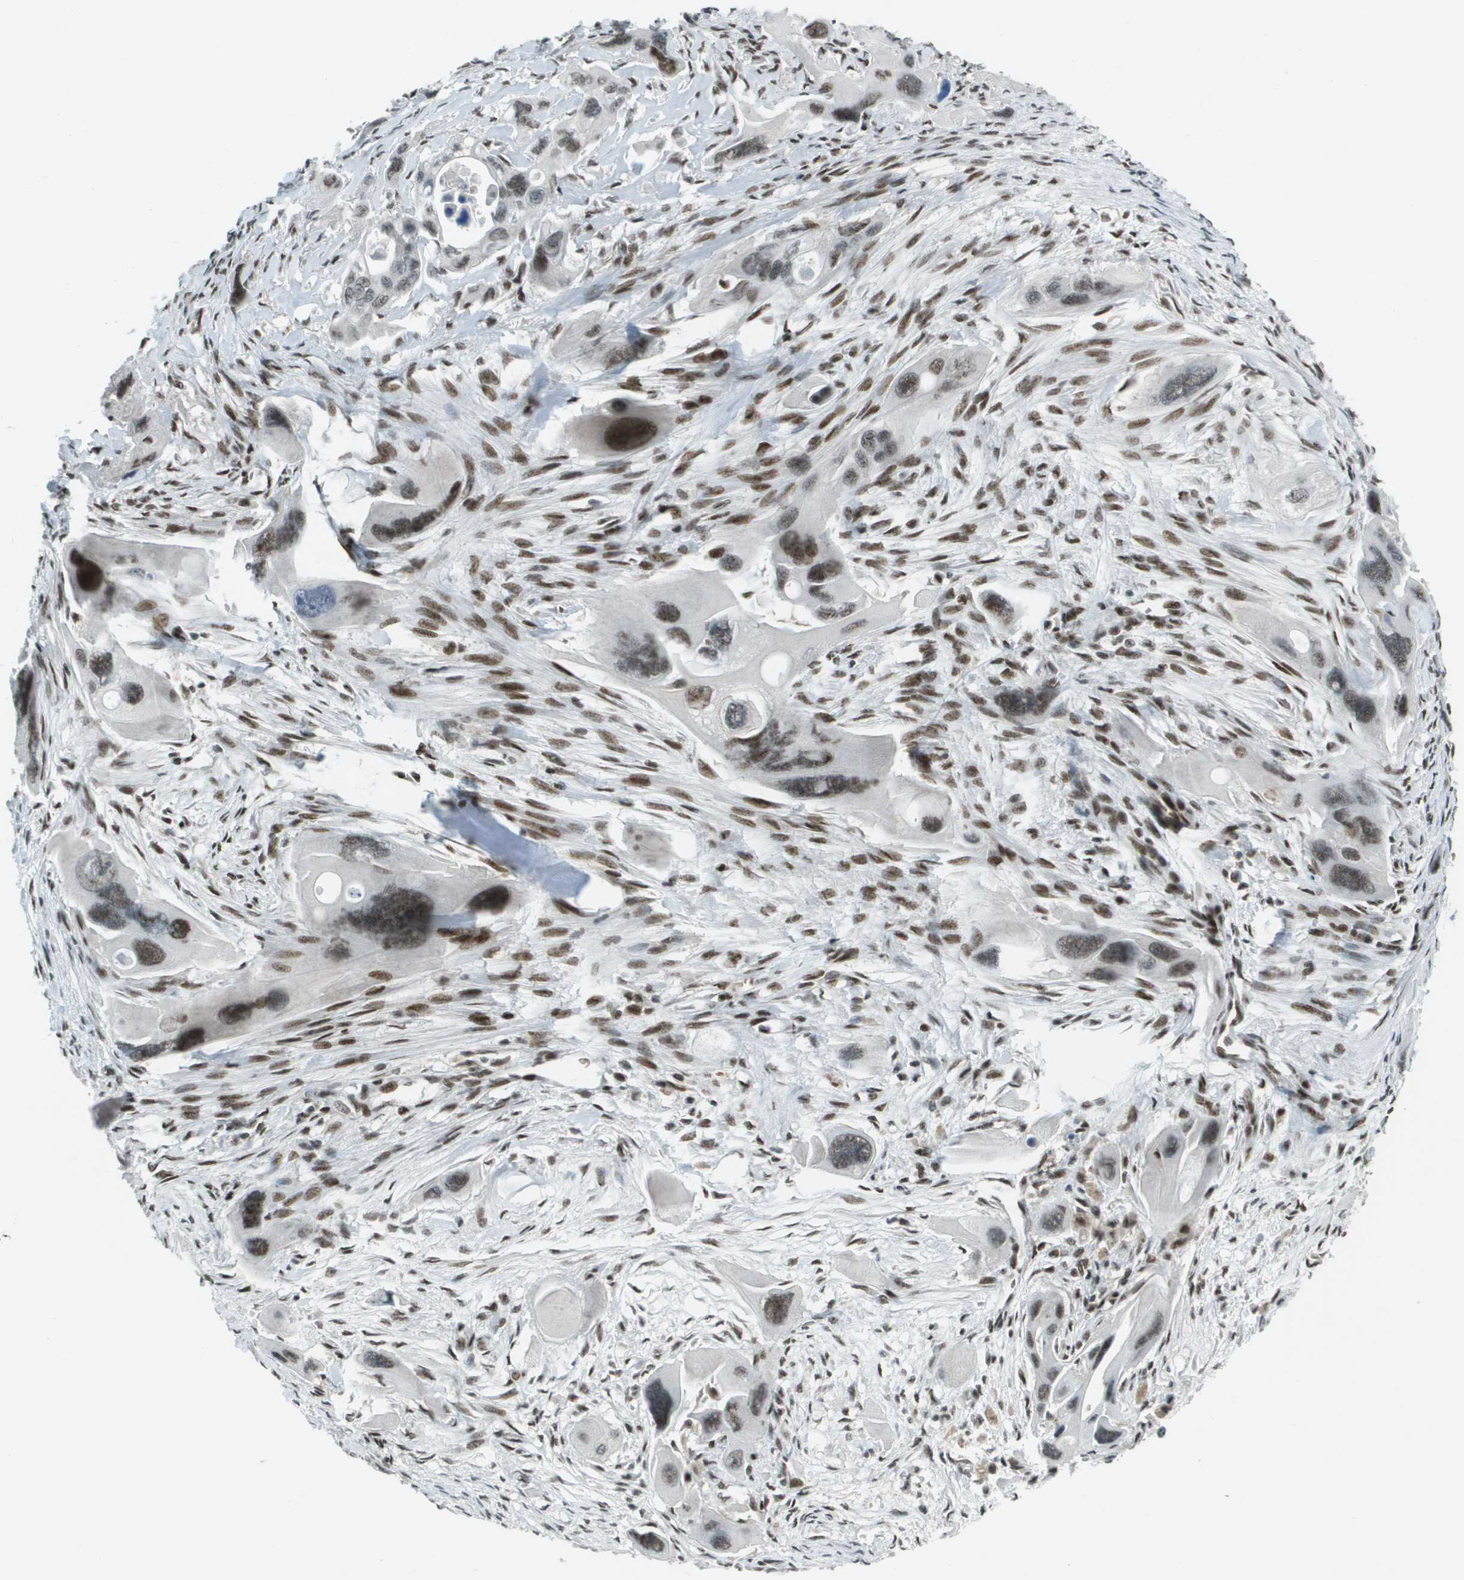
{"staining": {"intensity": "moderate", "quantity": "<25%", "location": "nuclear"}, "tissue": "pancreatic cancer", "cell_type": "Tumor cells", "image_type": "cancer", "snomed": [{"axis": "morphology", "description": "Adenocarcinoma, NOS"}, {"axis": "topography", "description": "Pancreas"}], "caption": "Immunohistochemistry of pancreatic cancer reveals low levels of moderate nuclear expression in approximately <25% of tumor cells. The protein of interest is shown in brown color, while the nuclei are stained blue.", "gene": "IRF7", "patient": {"sex": "male", "age": 73}}